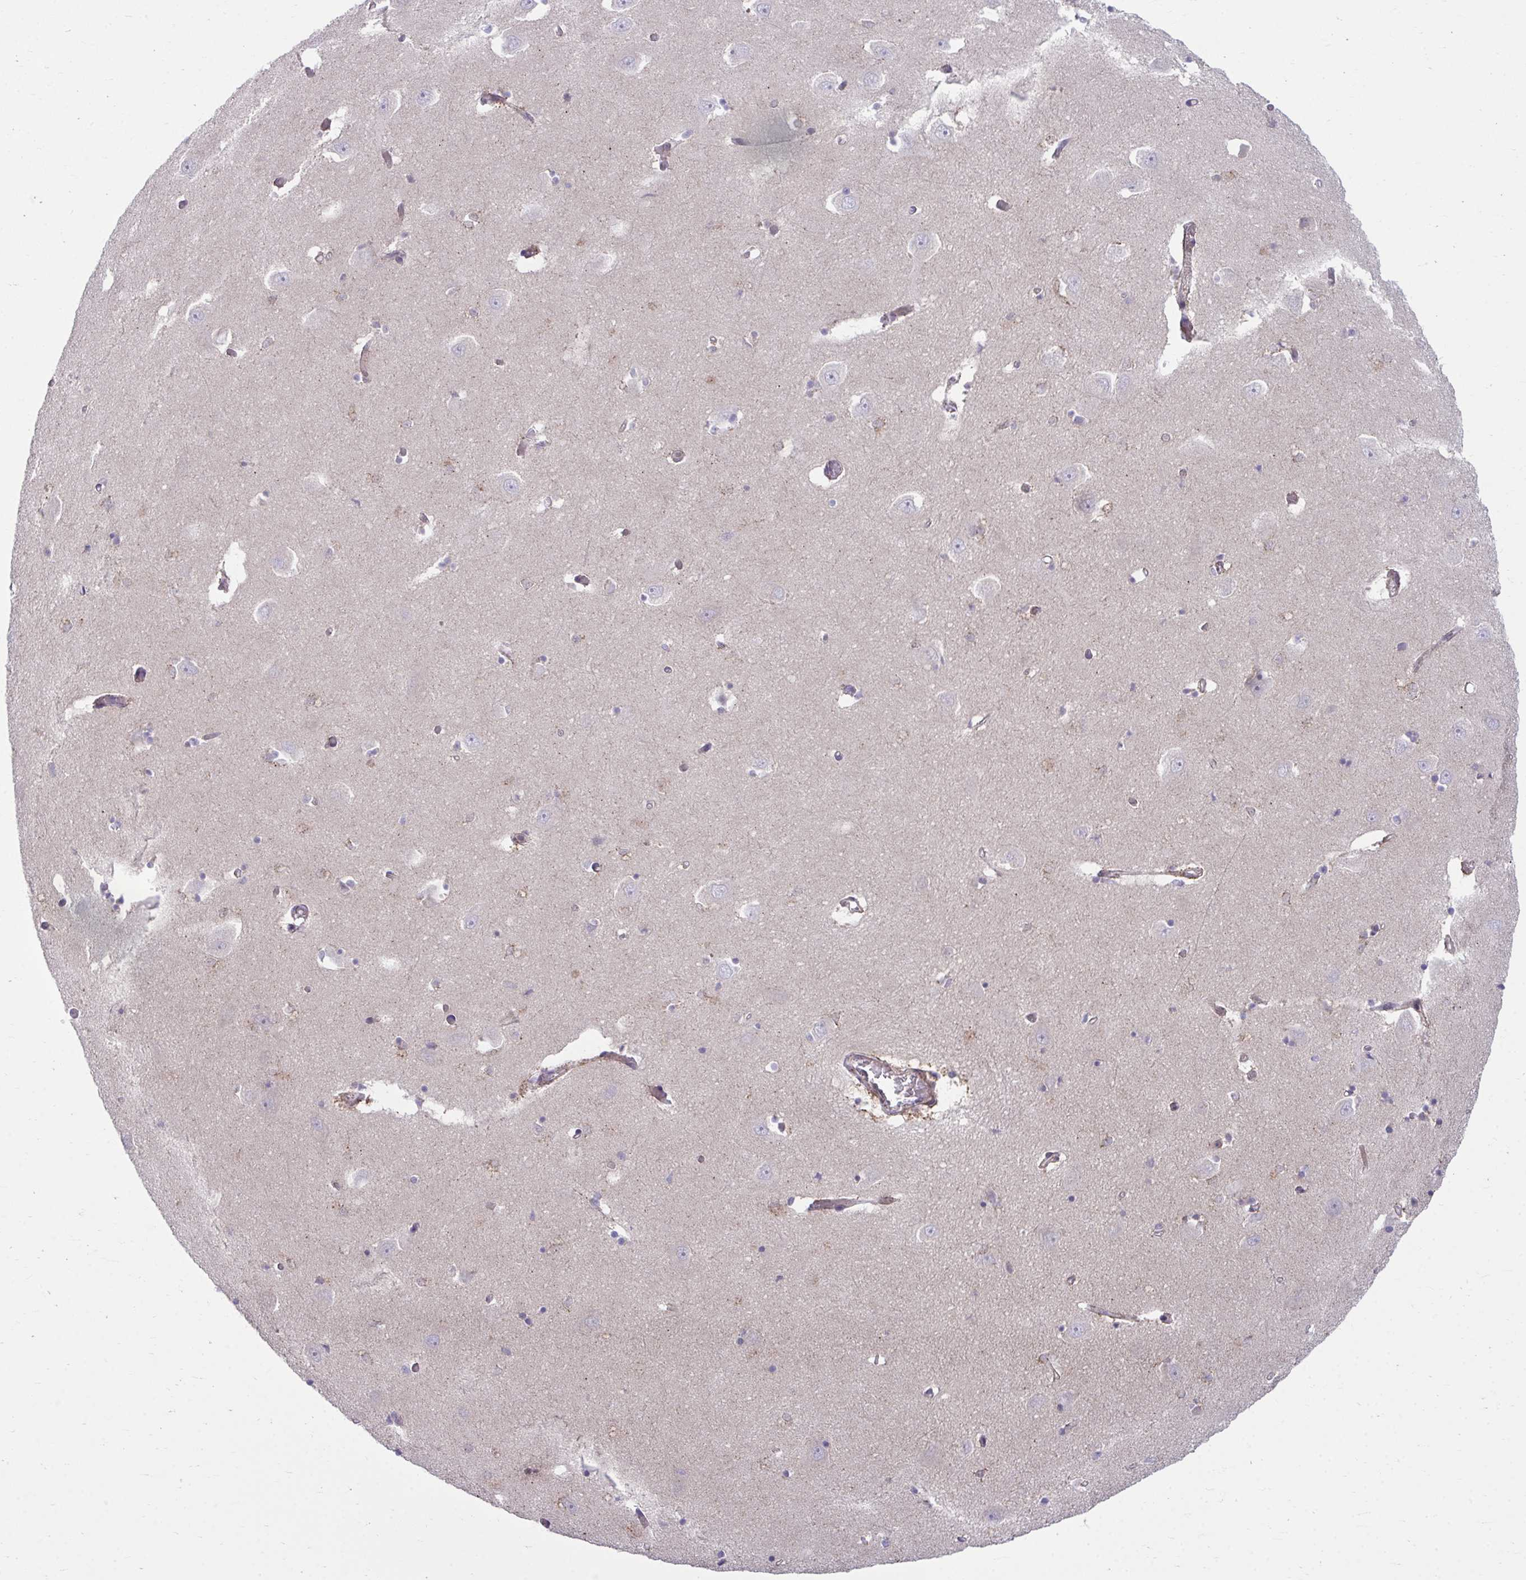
{"staining": {"intensity": "negative", "quantity": "none", "location": "none"}, "tissue": "caudate", "cell_type": "Glial cells", "image_type": "normal", "snomed": [{"axis": "morphology", "description": "Normal tissue, NOS"}, {"axis": "topography", "description": "Lateral ventricle wall"}, {"axis": "topography", "description": "Hippocampus"}], "caption": "Photomicrograph shows no significant protein staining in glial cells of normal caudate.", "gene": "C16orf54", "patient": {"sex": "female", "age": 63}}